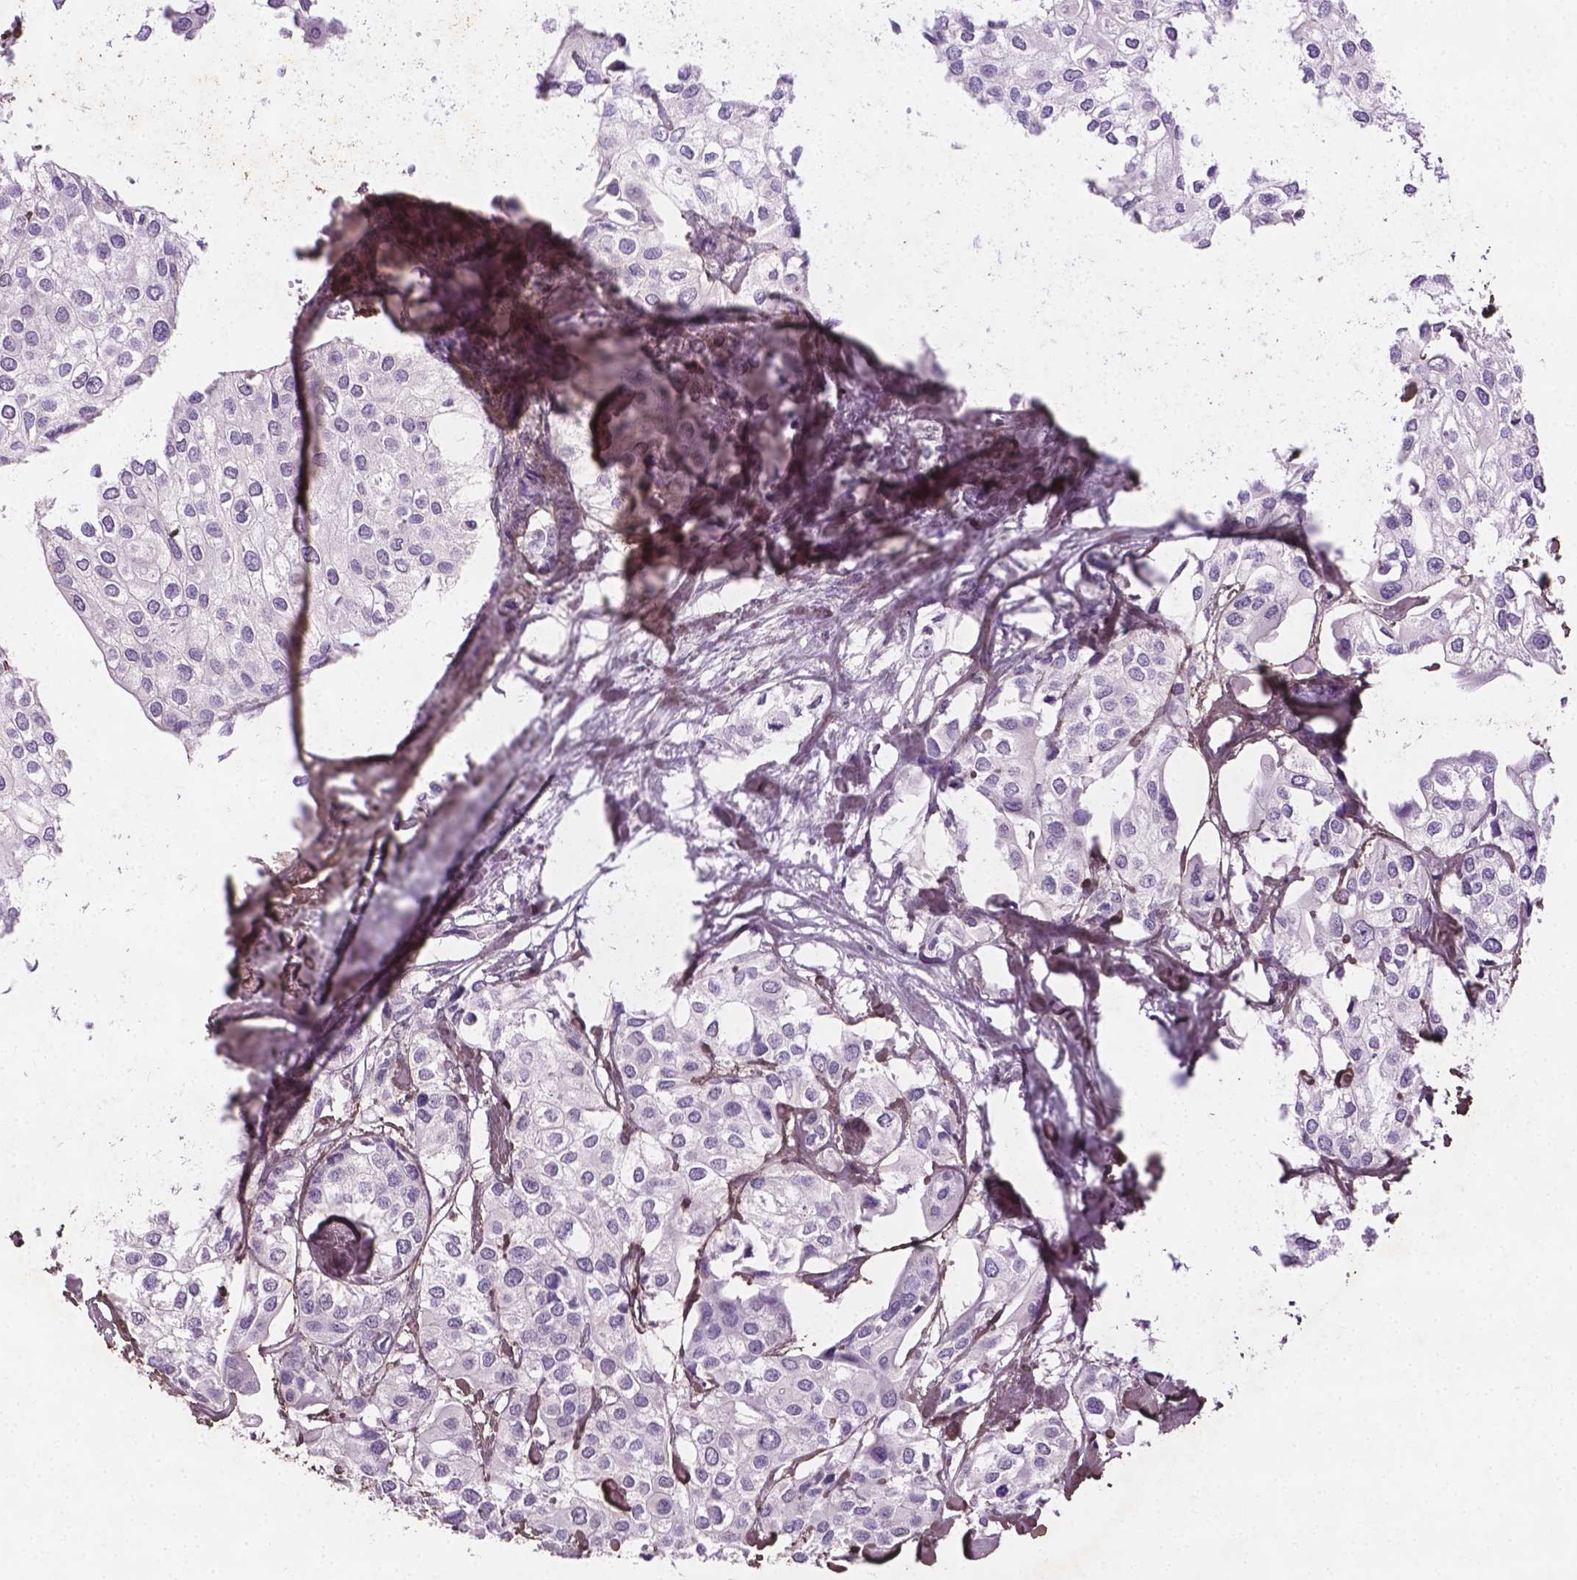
{"staining": {"intensity": "negative", "quantity": "none", "location": "none"}, "tissue": "urothelial cancer", "cell_type": "Tumor cells", "image_type": "cancer", "snomed": [{"axis": "morphology", "description": "Urothelial carcinoma, High grade"}, {"axis": "topography", "description": "Urinary bladder"}], "caption": "DAB immunohistochemical staining of human high-grade urothelial carcinoma shows no significant staining in tumor cells.", "gene": "DLG2", "patient": {"sex": "male", "age": 64}}